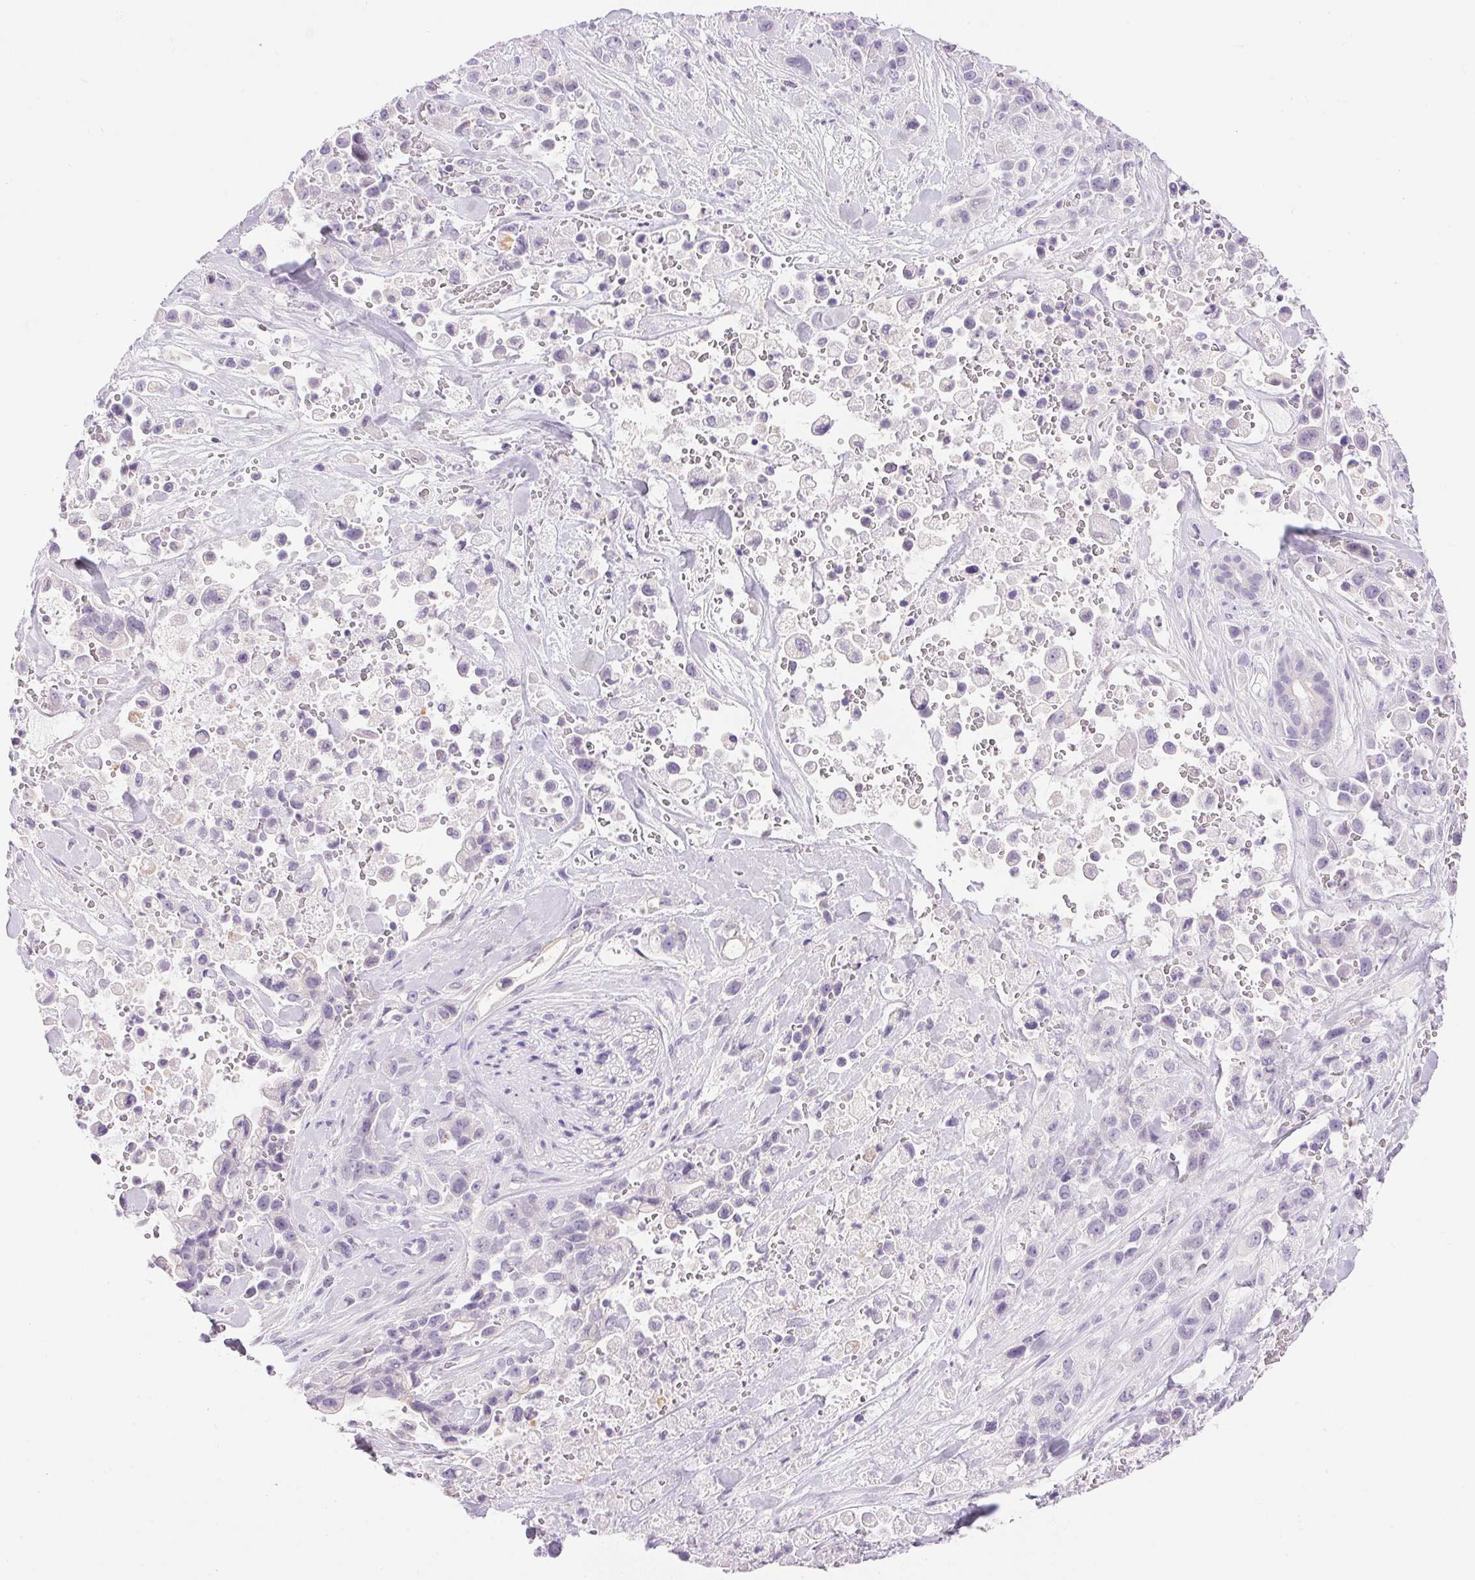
{"staining": {"intensity": "negative", "quantity": "none", "location": "none"}, "tissue": "pancreatic cancer", "cell_type": "Tumor cells", "image_type": "cancer", "snomed": [{"axis": "morphology", "description": "Adenocarcinoma, NOS"}, {"axis": "topography", "description": "Pancreas"}], "caption": "Tumor cells show no significant positivity in pancreatic adenocarcinoma.", "gene": "ATP6V0A4", "patient": {"sex": "male", "age": 44}}